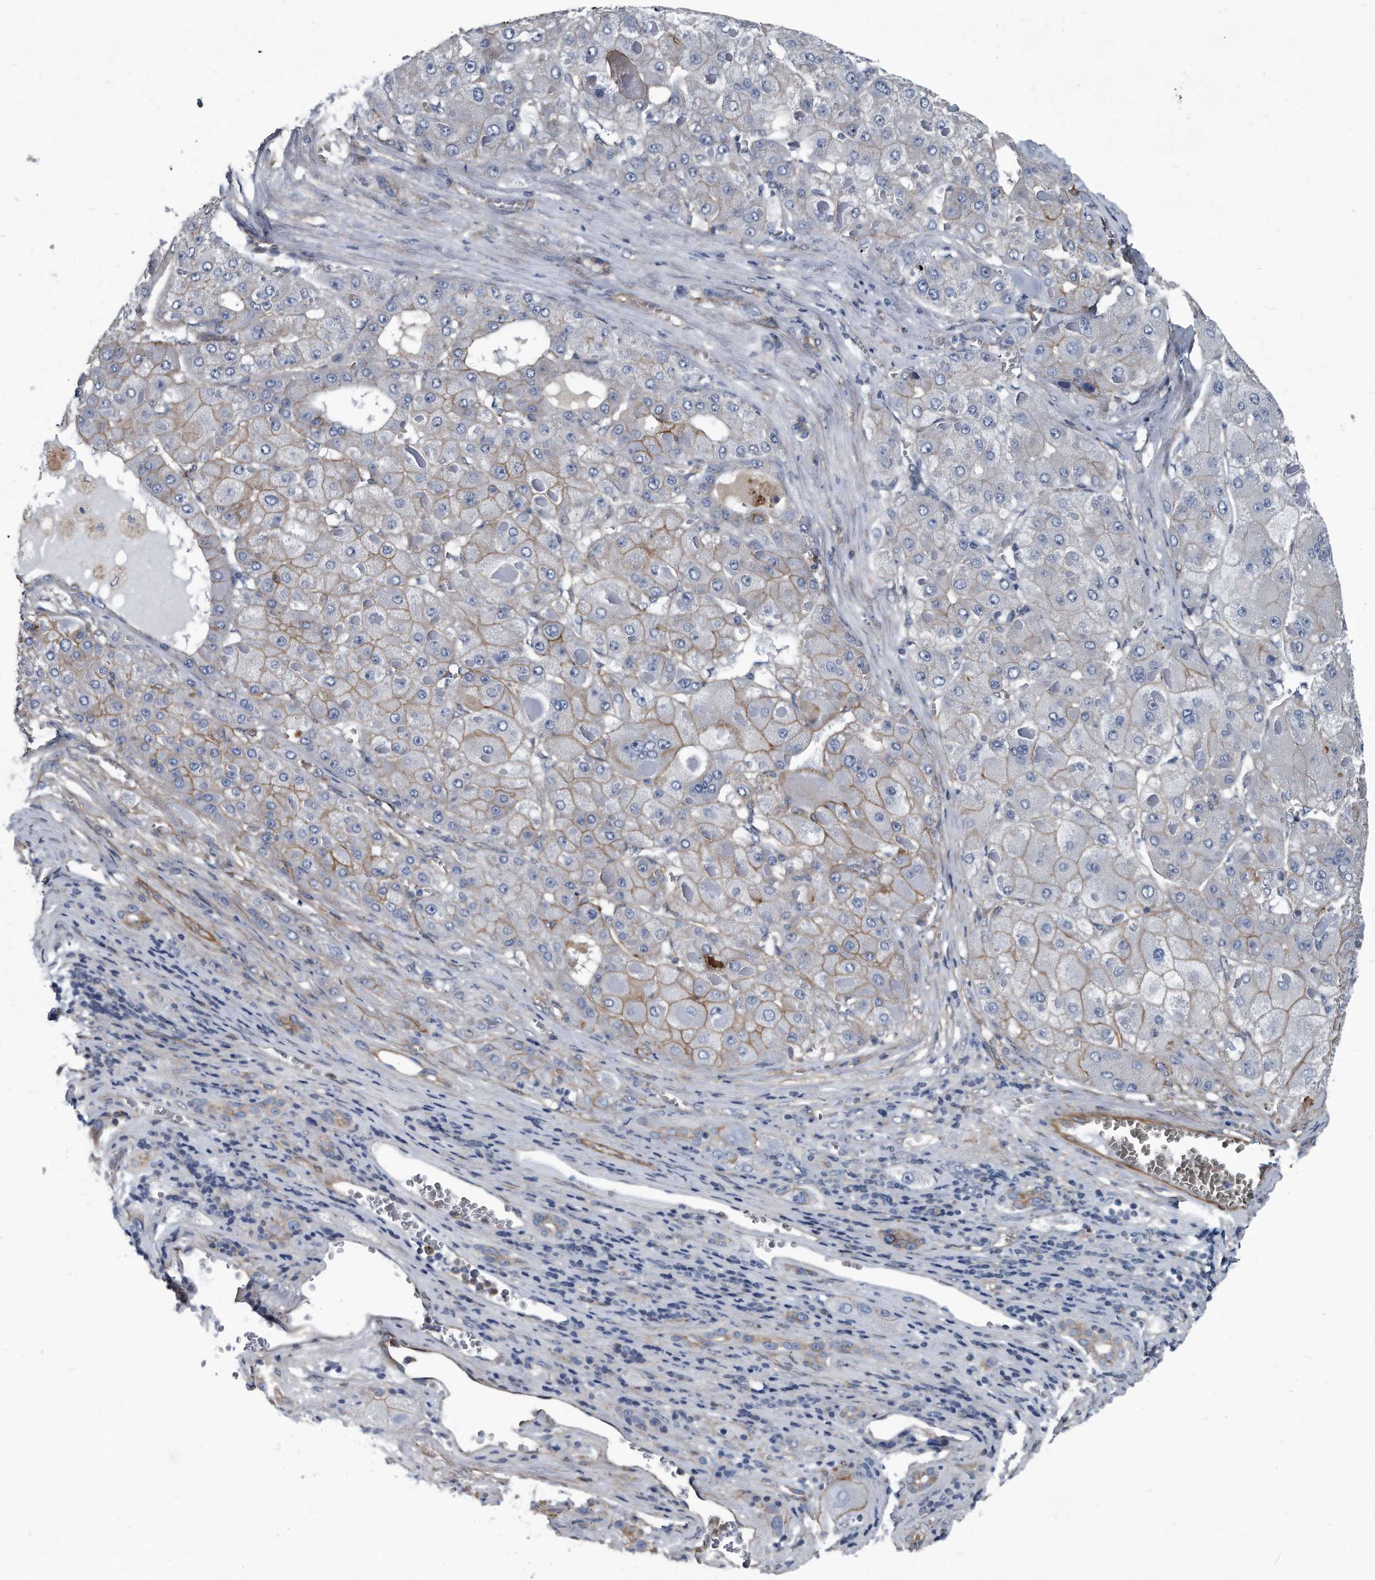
{"staining": {"intensity": "moderate", "quantity": "<25%", "location": "cytoplasmic/membranous"}, "tissue": "liver cancer", "cell_type": "Tumor cells", "image_type": "cancer", "snomed": [{"axis": "morphology", "description": "Carcinoma, Hepatocellular, NOS"}, {"axis": "topography", "description": "Liver"}], "caption": "The image exhibits immunohistochemical staining of liver cancer (hepatocellular carcinoma). There is moderate cytoplasmic/membranous expression is appreciated in about <25% of tumor cells.", "gene": "PLEC", "patient": {"sex": "female", "age": 73}}